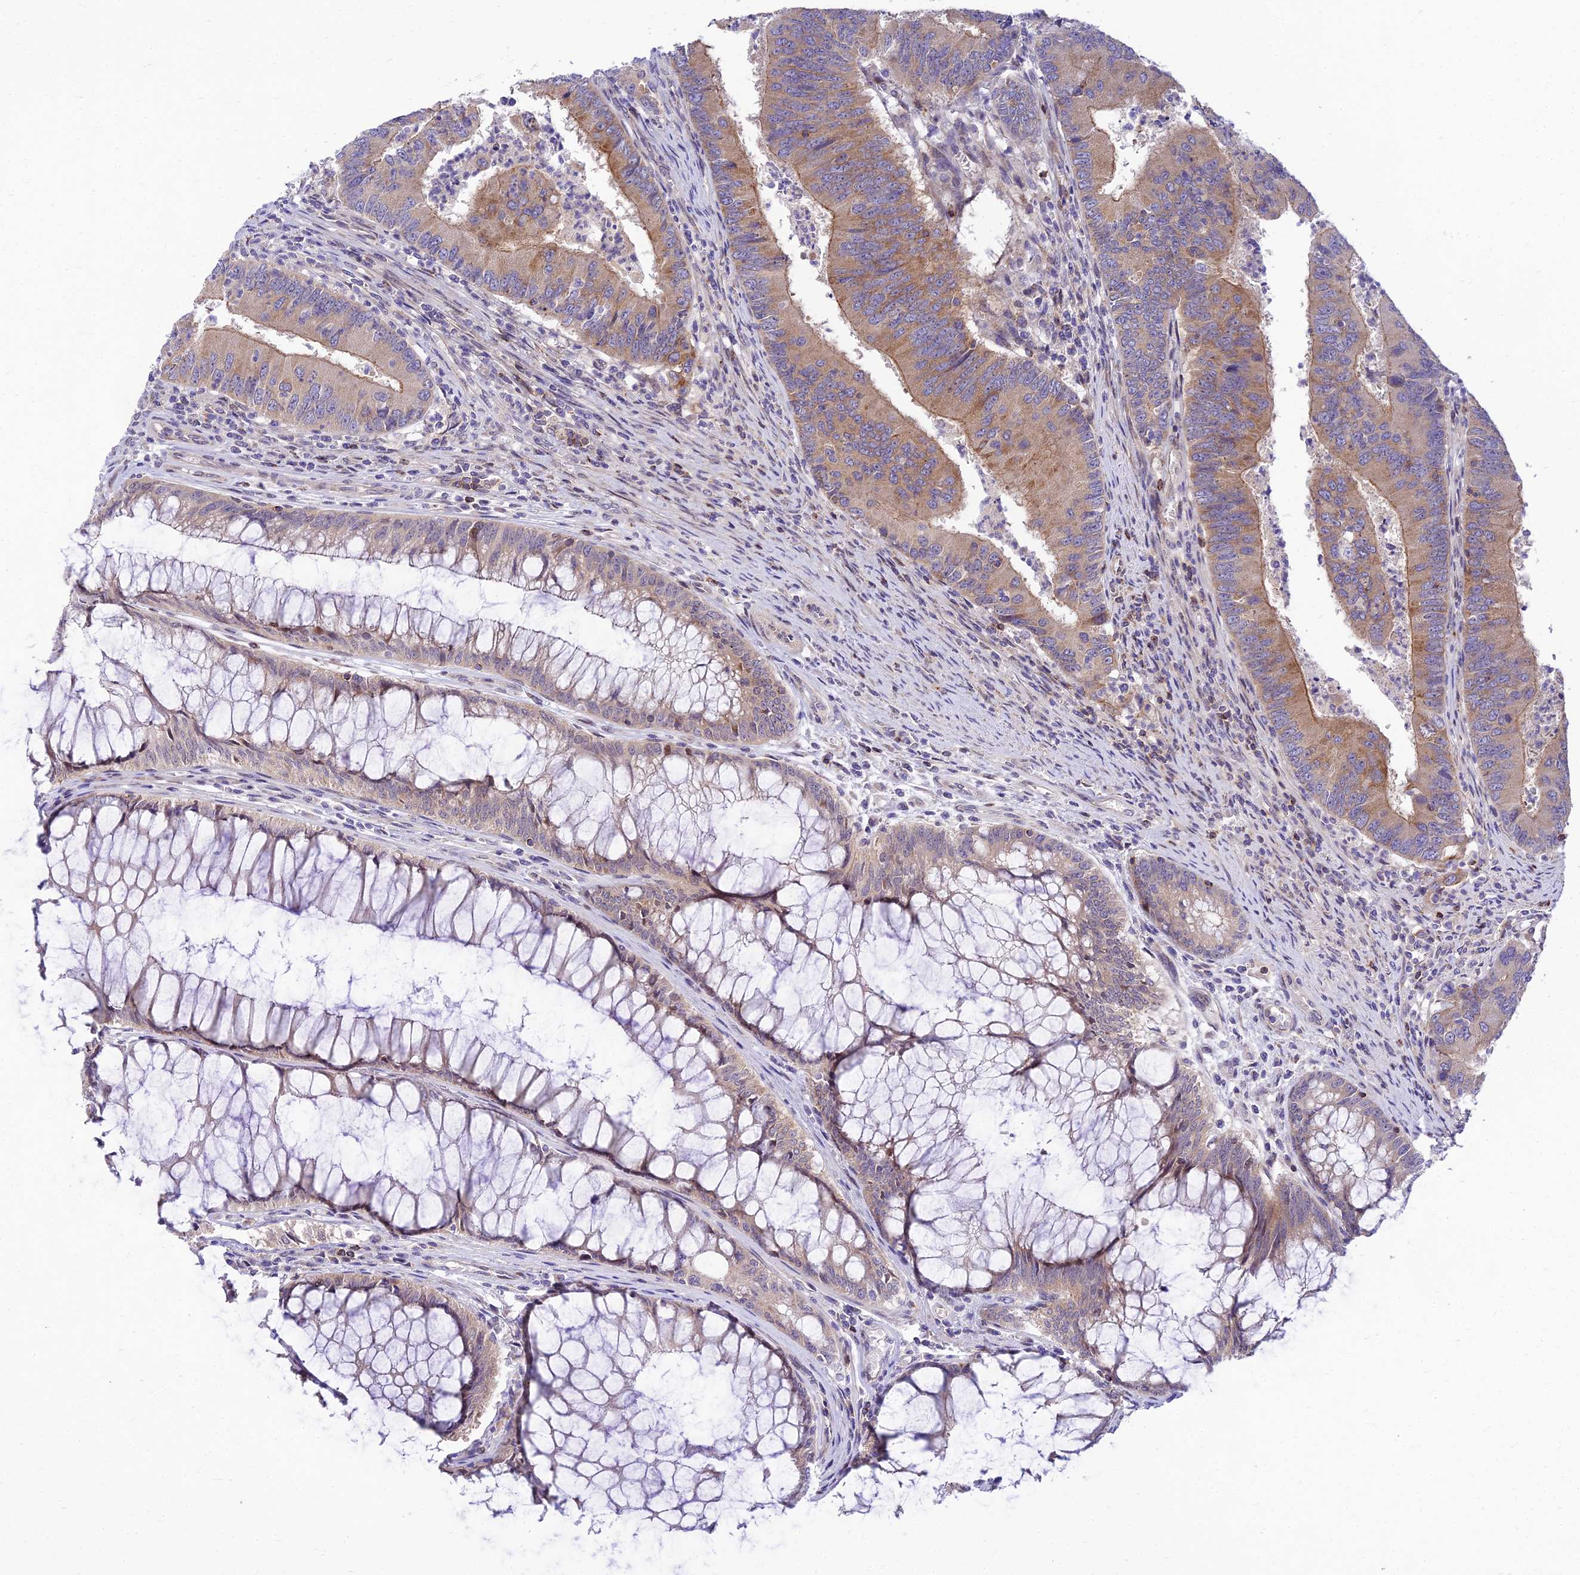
{"staining": {"intensity": "weak", "quantity": "25%-75%", "location": "cytoplasmic/membranous"}, "tissue": "colorectal cancer", "cell_type": "Tumor cells", "image_type": "cancer", "snomed": [{"axis": "morphology", "description": "Adenocarcinoma, NOS"}, {"axis": "topography", "description": "Colon"}], "caption": "Adenocarcinoma (colorectal) was stained to show a protein in brown. There is low levels of weak cytoplasmic/membranous positivity in about 25%-75% of tumor cells. The protein of interest is shown in brown color, while the nuclei are stained blue.", "gene": "C6orf132", "patient": {"sex": "female", "age": 67}}